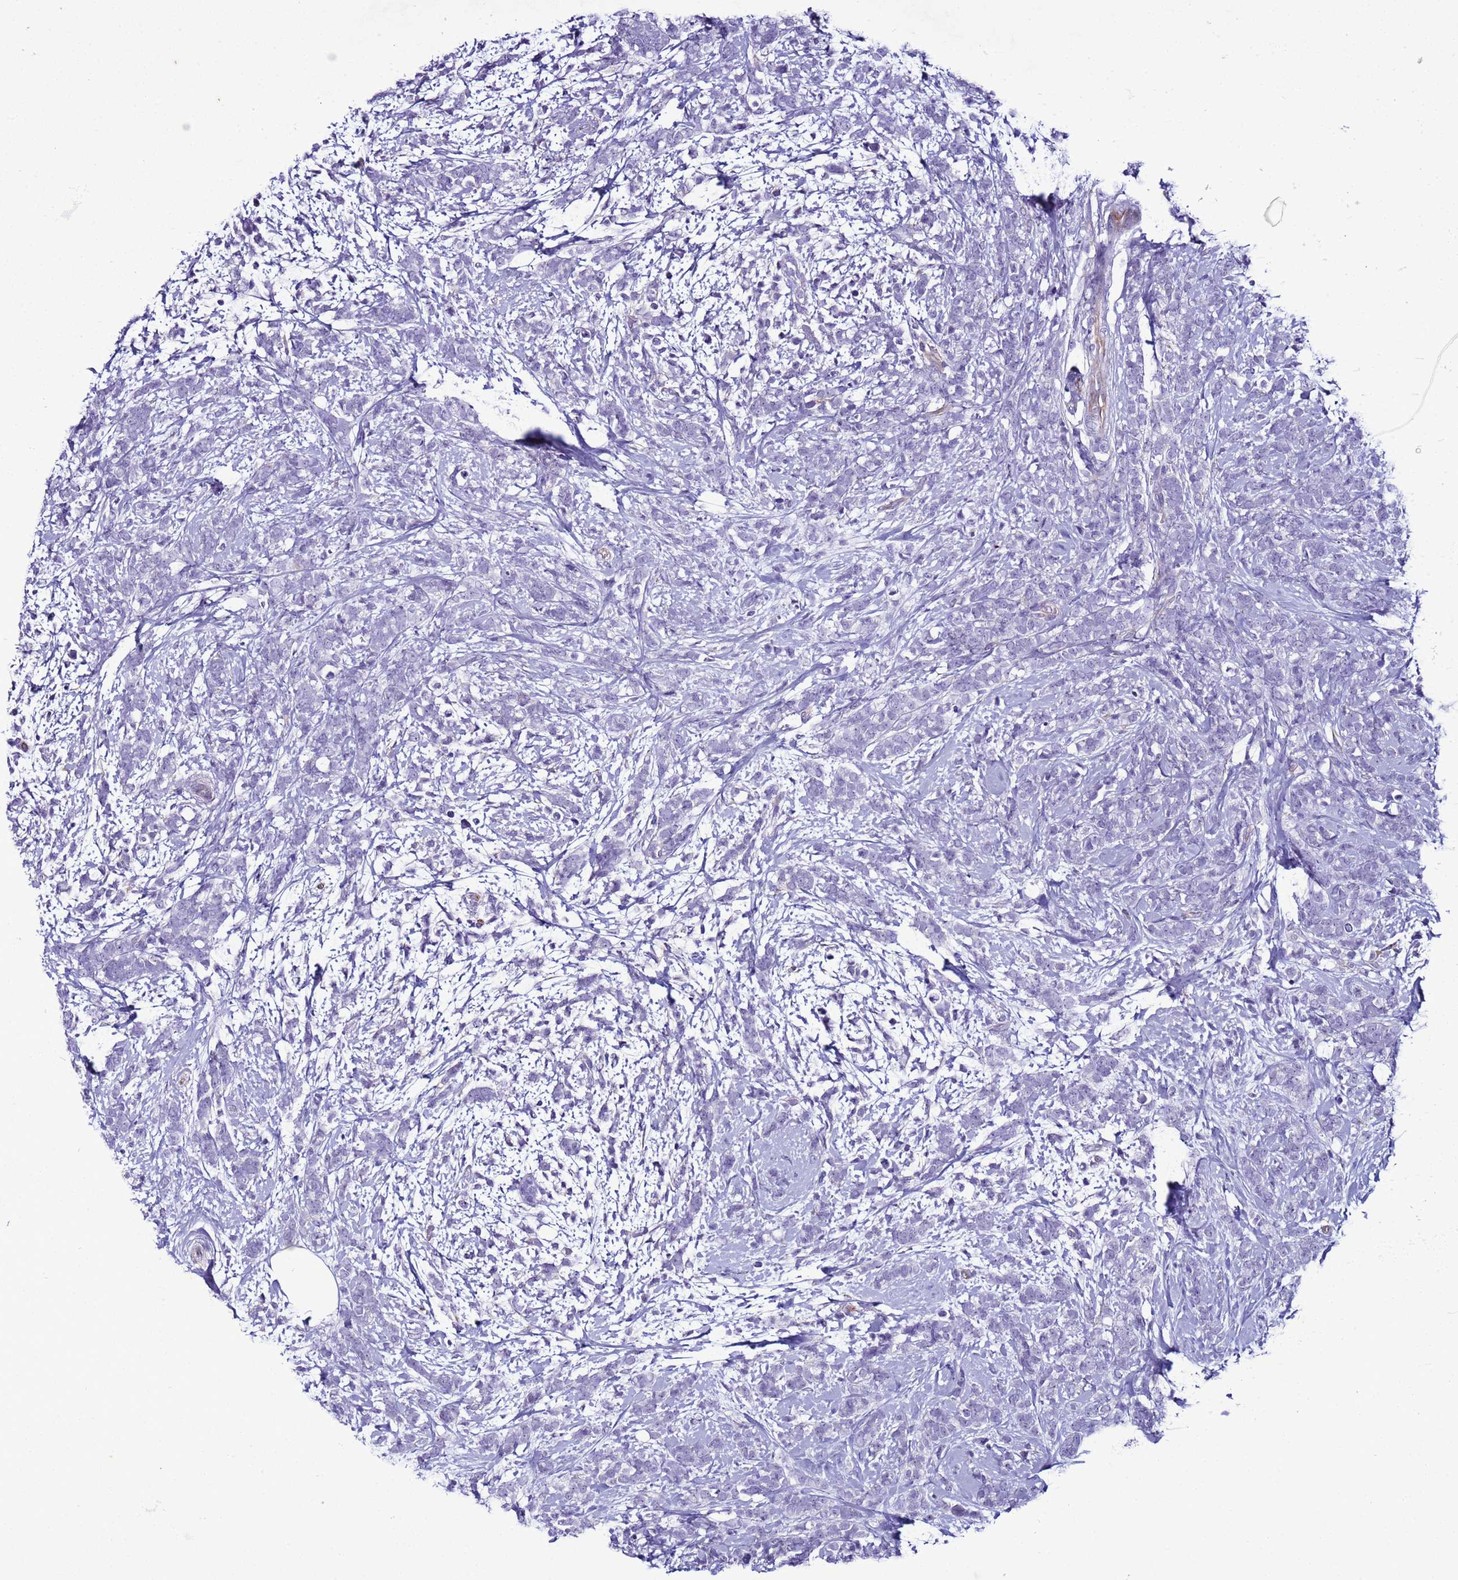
{"staining": {"intensity": "negative", "quantity": "none", "location": "none"}, "tissue": "breast cancer", "cell_type": "Tumor cells", "image_type": "cancer", "snomed": [{"axis": "morphology", "description": "Lobular carcinoma"}, {"axis": "topography", "description": "Breast"}], "caption": "The histopathology image displays no significant positivity in tumor cells of breast cancer (lobular carcinoma). (Stains: DAB (3,3'-diaminobenzidine) IHC with hematoxylin counter stain, Microscopy: brightfield microscopy at high magnification).", "gene": "LRRC10B", "patient": {"sex": "female", "age": 58}}